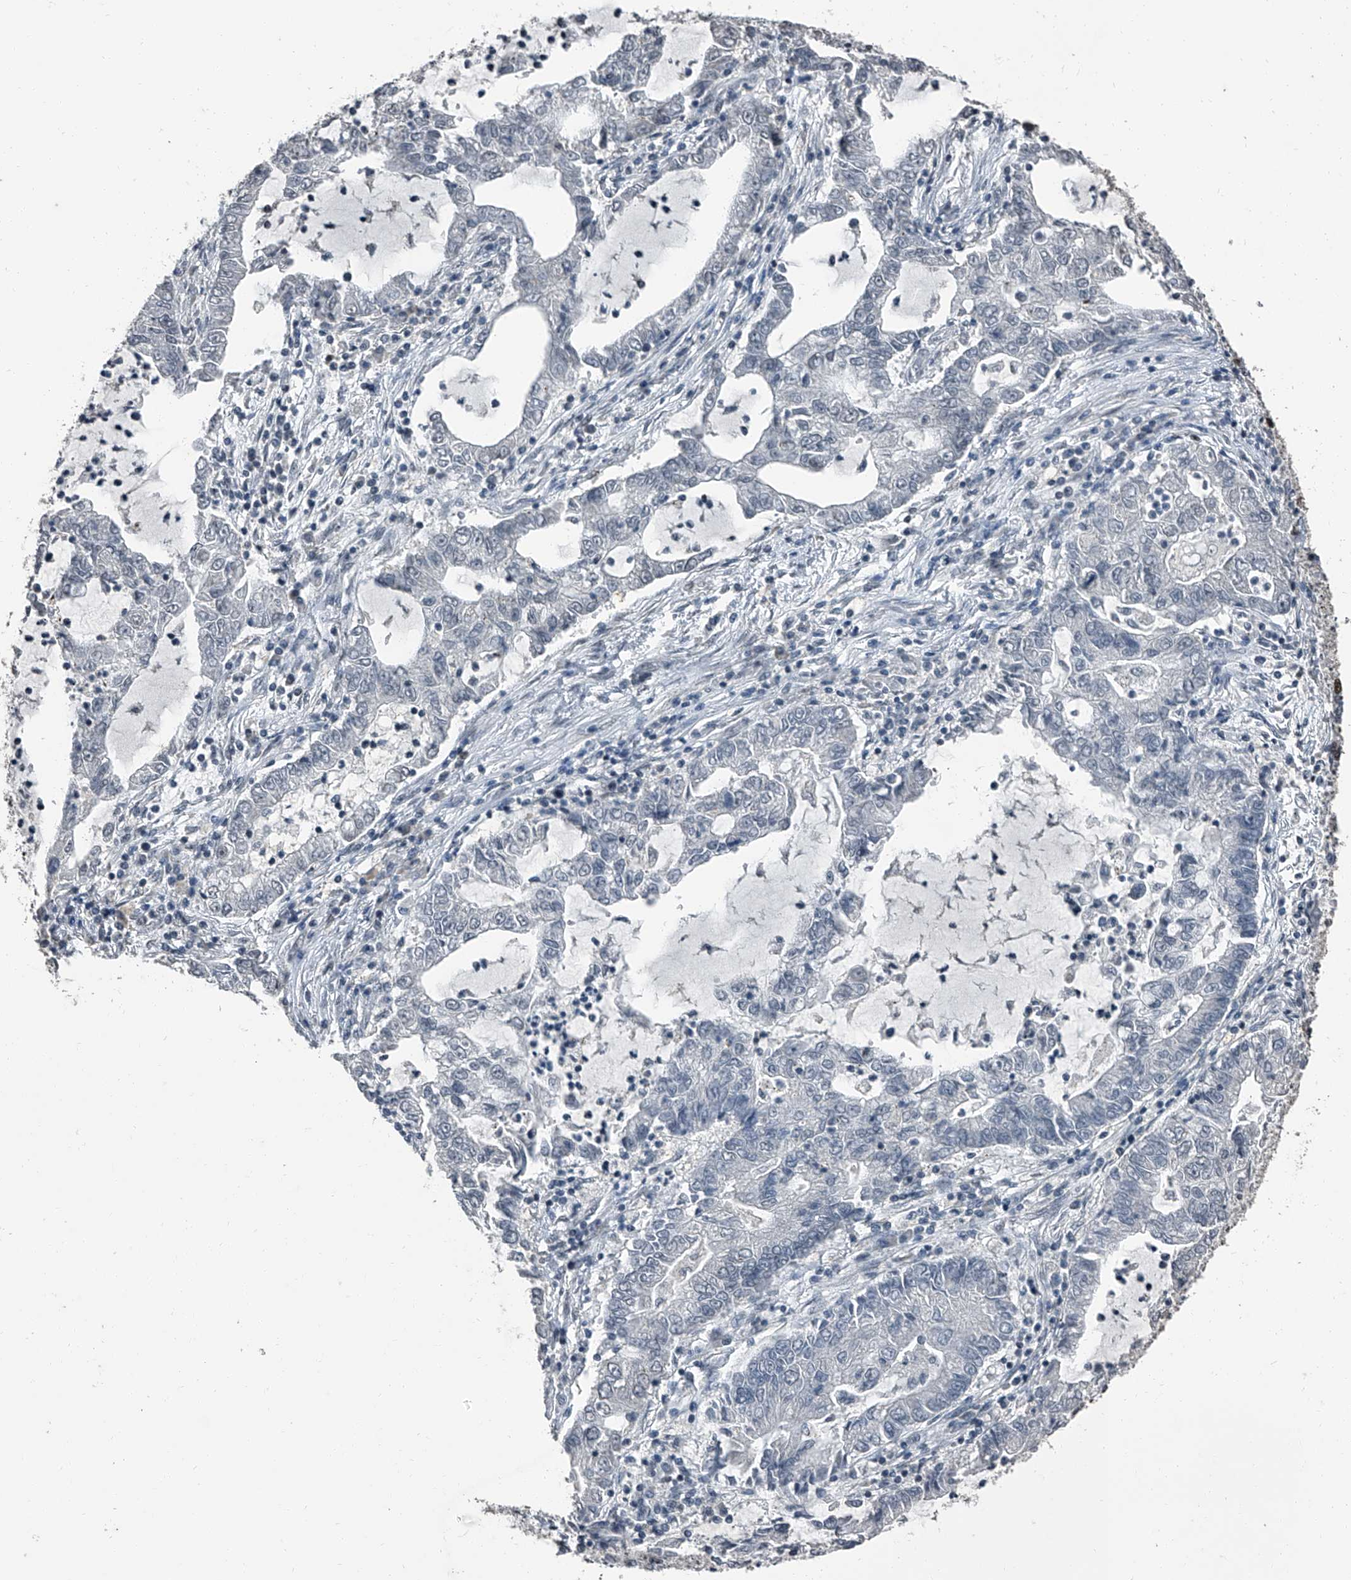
{"staining": {"intensity": "negative", "quantity": "none", "location": "none"}, "tissue": "lung cancer", "cell_type": "Tumor cells", "image_type": "cancer", "snomed": [{"axis": "morphology", "description": "Adenocarcinoma, NOS"}, {"axis": "topography", "description": "Lung"}], "caption": "Histopathology image shows no significant protein positivity in tumor cells of adenocarcinoma (lung). Brightfield microscopy of immunohistochemistry stained with DAB (3,3'-diaminobenzidine) (brown) and hematoxylin (blue), captured at high magnification.", "gene": "TCOF1", "patient": {"sex": "female", "age": 51}}